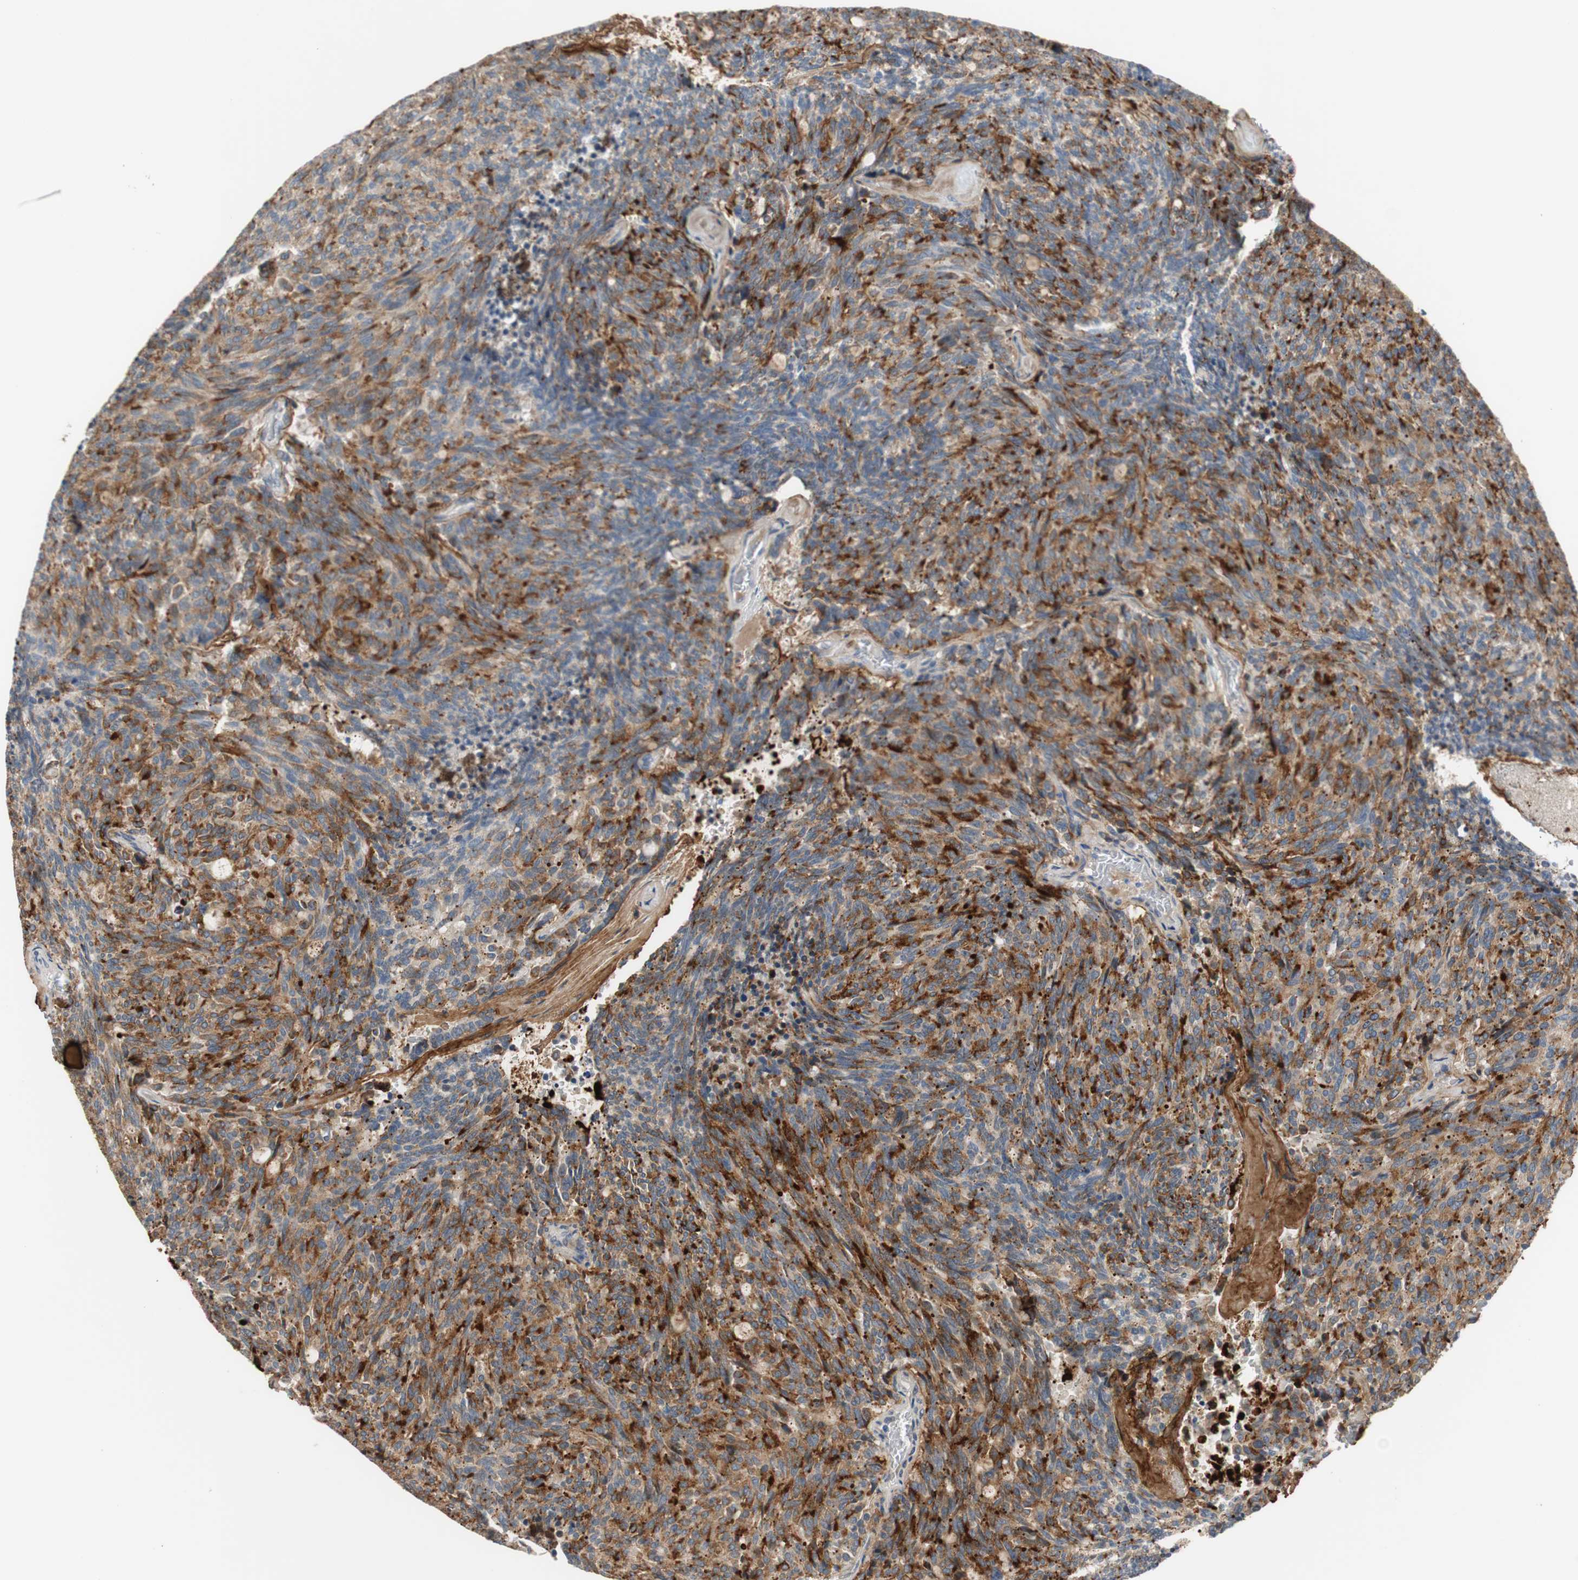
{"staining": {"intensity": "moderate", "quantity": "25%-75%", "location": "cytoplasmic/membranous"}, "tissue": "carcinoid", "cell_type": "Tumor cells", "image_type": "cancer", "snomed": [{"axis": "morphology", "description": "Carcinoid, malignant, NOS"}, {"axis": "topography", "description": "Pancreas"}], "caption": "Protein expression analysis of human carcinoid (malignant) reveals moderate cytoplasmic/membranous staining in approximately 25%-75% of tumor cells.", "gene": "COL12A1", "patient": {"sex": "female", "age": 54}}